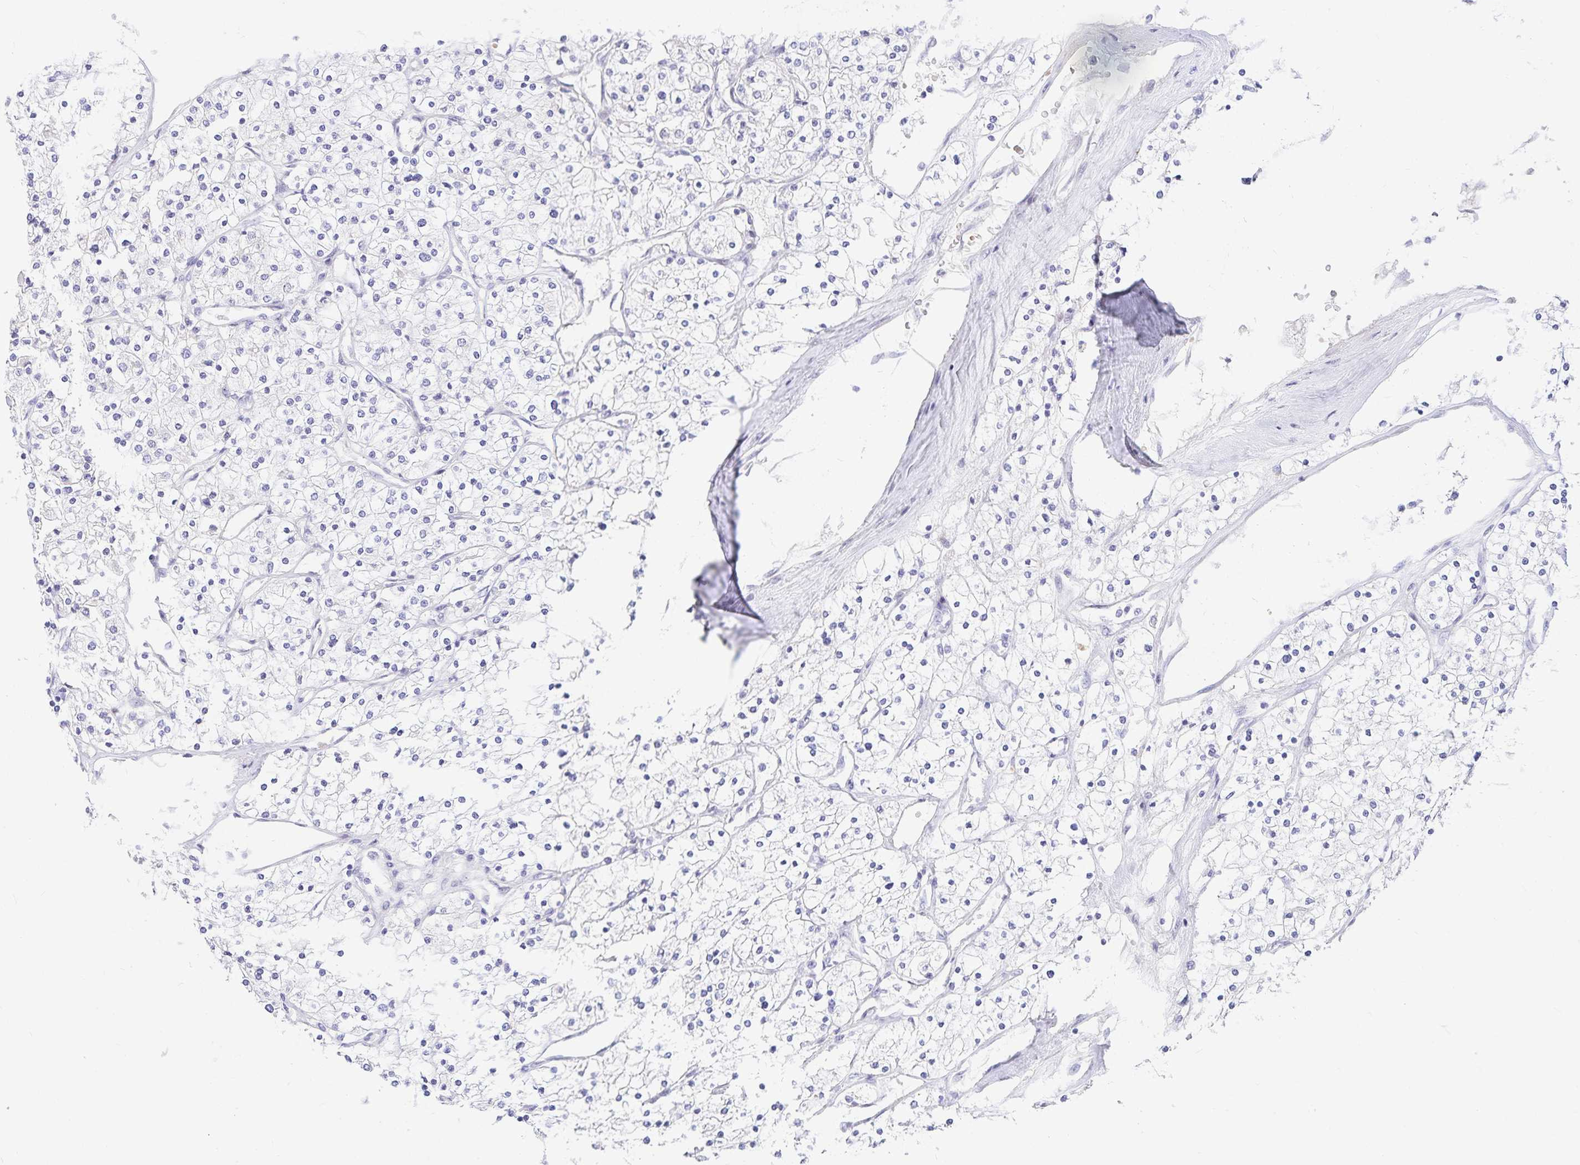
{"staining": {"intensity": "negative", "quantity": "none", "location": "none"}, "tissue": "renal cancer", "cell_type": "Tumor cells", "image_type": "cancer", "snomed": [{"axis": "morphology", "description": "Adenocarcinoma, NOS"}, {"axis": "topography", "description": "Kidney"}], "caption": "There is no significant staining in tumor cells of renal adenocarcinoma.", "gene": "KBTBD13", "patient": {"sex": "male", "age": 80}}